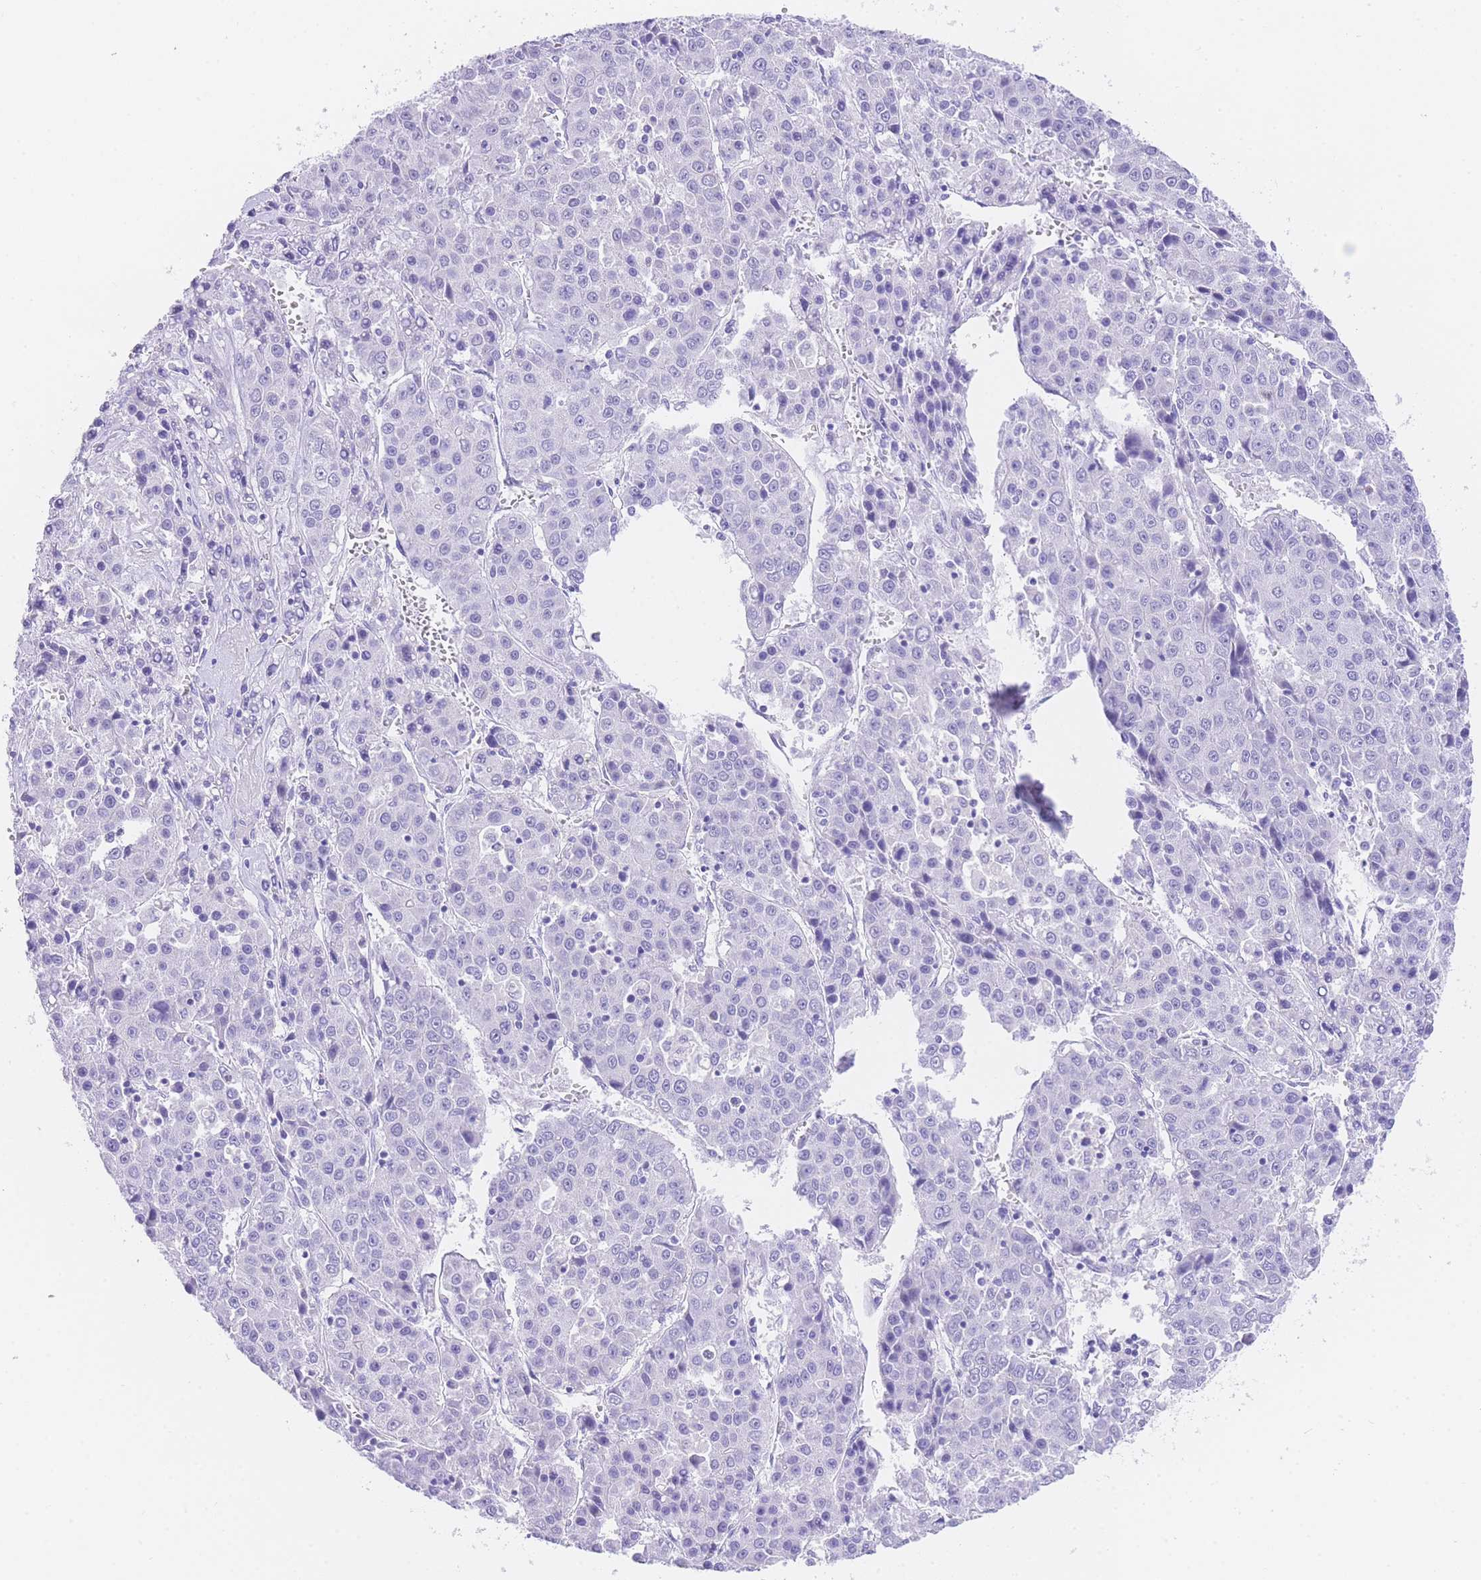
{"staining": {"intensity": "negative", "quantity": "none", "location": "none"}, "tissue": "liver cancer", "cell_type": "Tumor cells", "image_type": "cancer", "snomed": [{"axis": "morphology", "description": "Carcinoma, Hepatocellular, NOS"}, {"axis": "topography", "description": "Liver"}], "caption": "This image is of hepatocellular carcinoma (liver) stained with immunohistochemistry (IHC) to label a protein in brown with the nuclei are counter-stained blue. There is no expression in tumor cells.", "gene": "NKD2", "patient": {"sex": "female", "age": 53}}